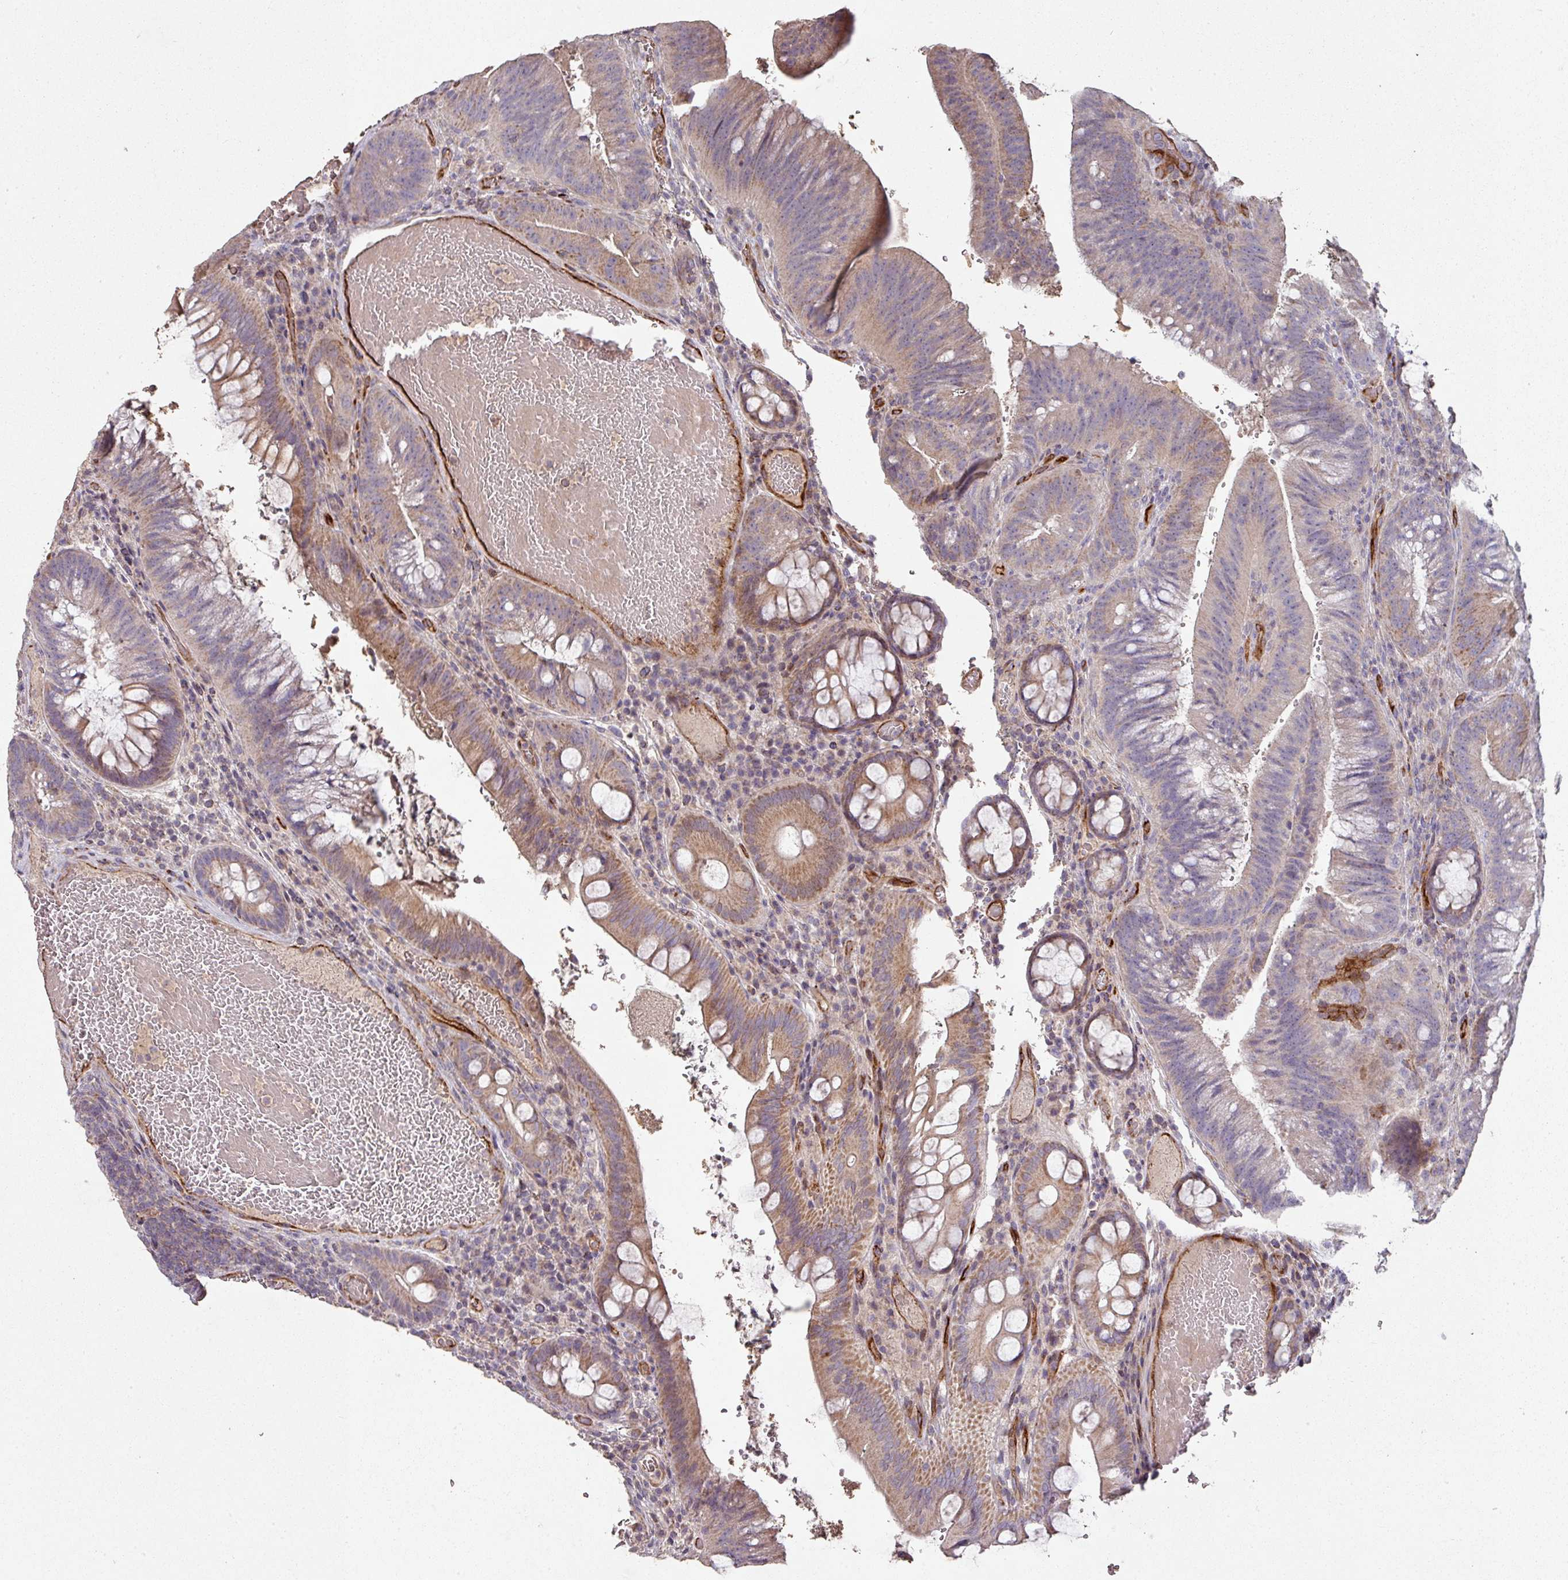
{"staining": {"intensity": "moderate", "quantity": ">75%", "location": "cytoplasmic/membranous"}, "tissue": "colorectal cancer", "cell_type": "Tumor cells", "image_type": "cancer", "snomed": [{"axis": "morphology", "description": "Adenocarcinoma, NOS"}, {"axis": "topography", "description": "Colon"}], "caption": "The image exhibits immunohistochemical staining of colorectal adenocarcinoma. There is moderate cytoplasmic/membranous positivity is identified in about >75% of tumor cells. (DAB = brown stain, brightfield microscopy at high magnification).", "gene": "RPL23A", "patient": {"sex": "female", "age": 43}}